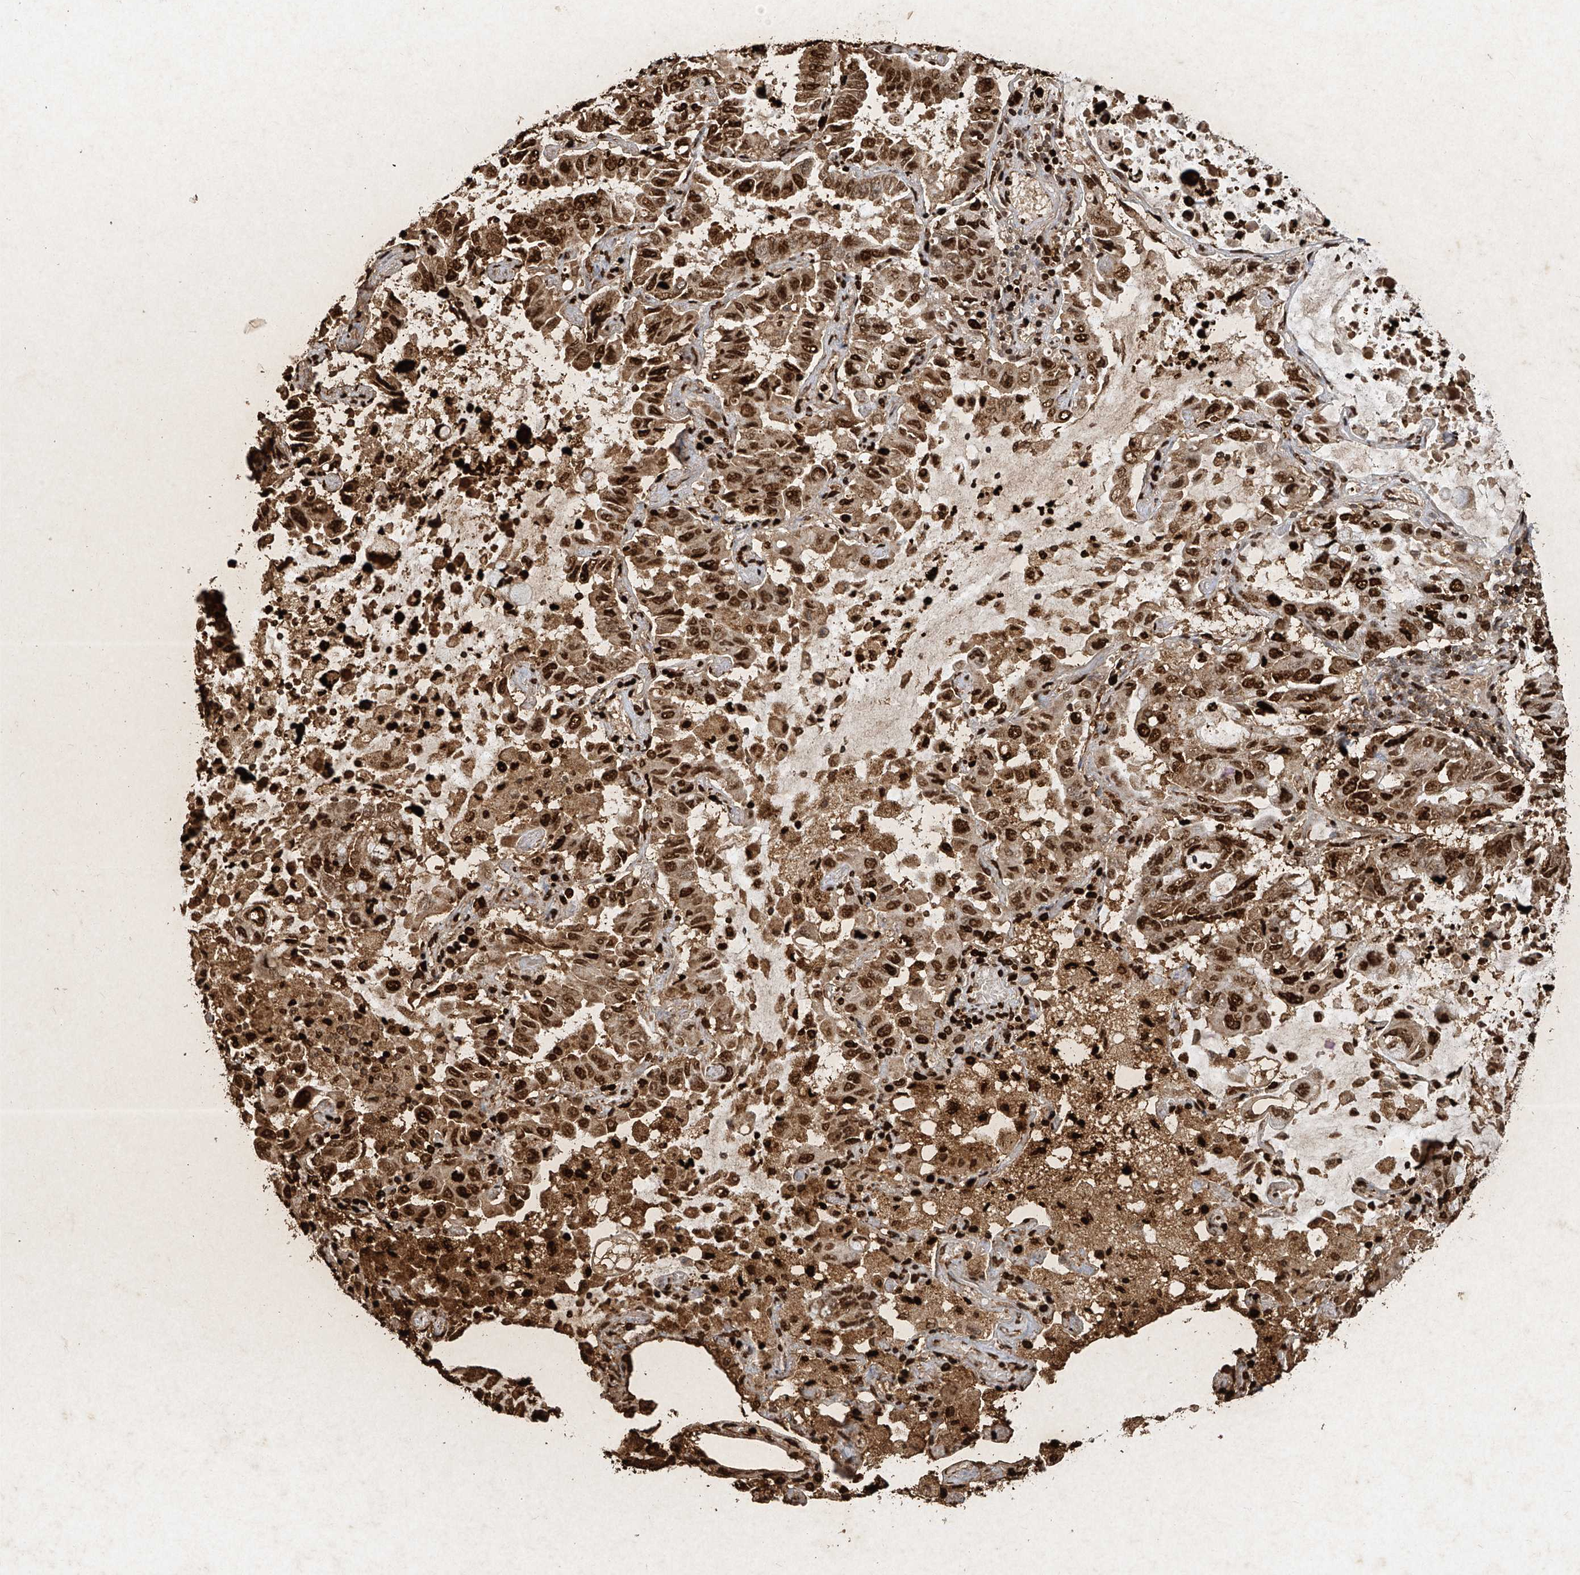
{"staining": {"intensity": "strong", "quantity": ">75%", "location": "cytoplasmic/membranous,nuclear"}, "tissue": "lung cancer", "cell_type": "Tumor cells", "image_type": "cancer", "snomed": [{"axis": "morphology", "description": "Adenocarcinoma, NOS"}, {"axis": "topography", "description": "Lung"}], "caption": "Immunohistochemical staining of lung cancer demonstrates high levels of strong cytoplasmic/membranous and nuclear expression in approximately >75% of tumor cells.", "gene": "ATRIP", "patient": {"sex": "male", "age": 64}}